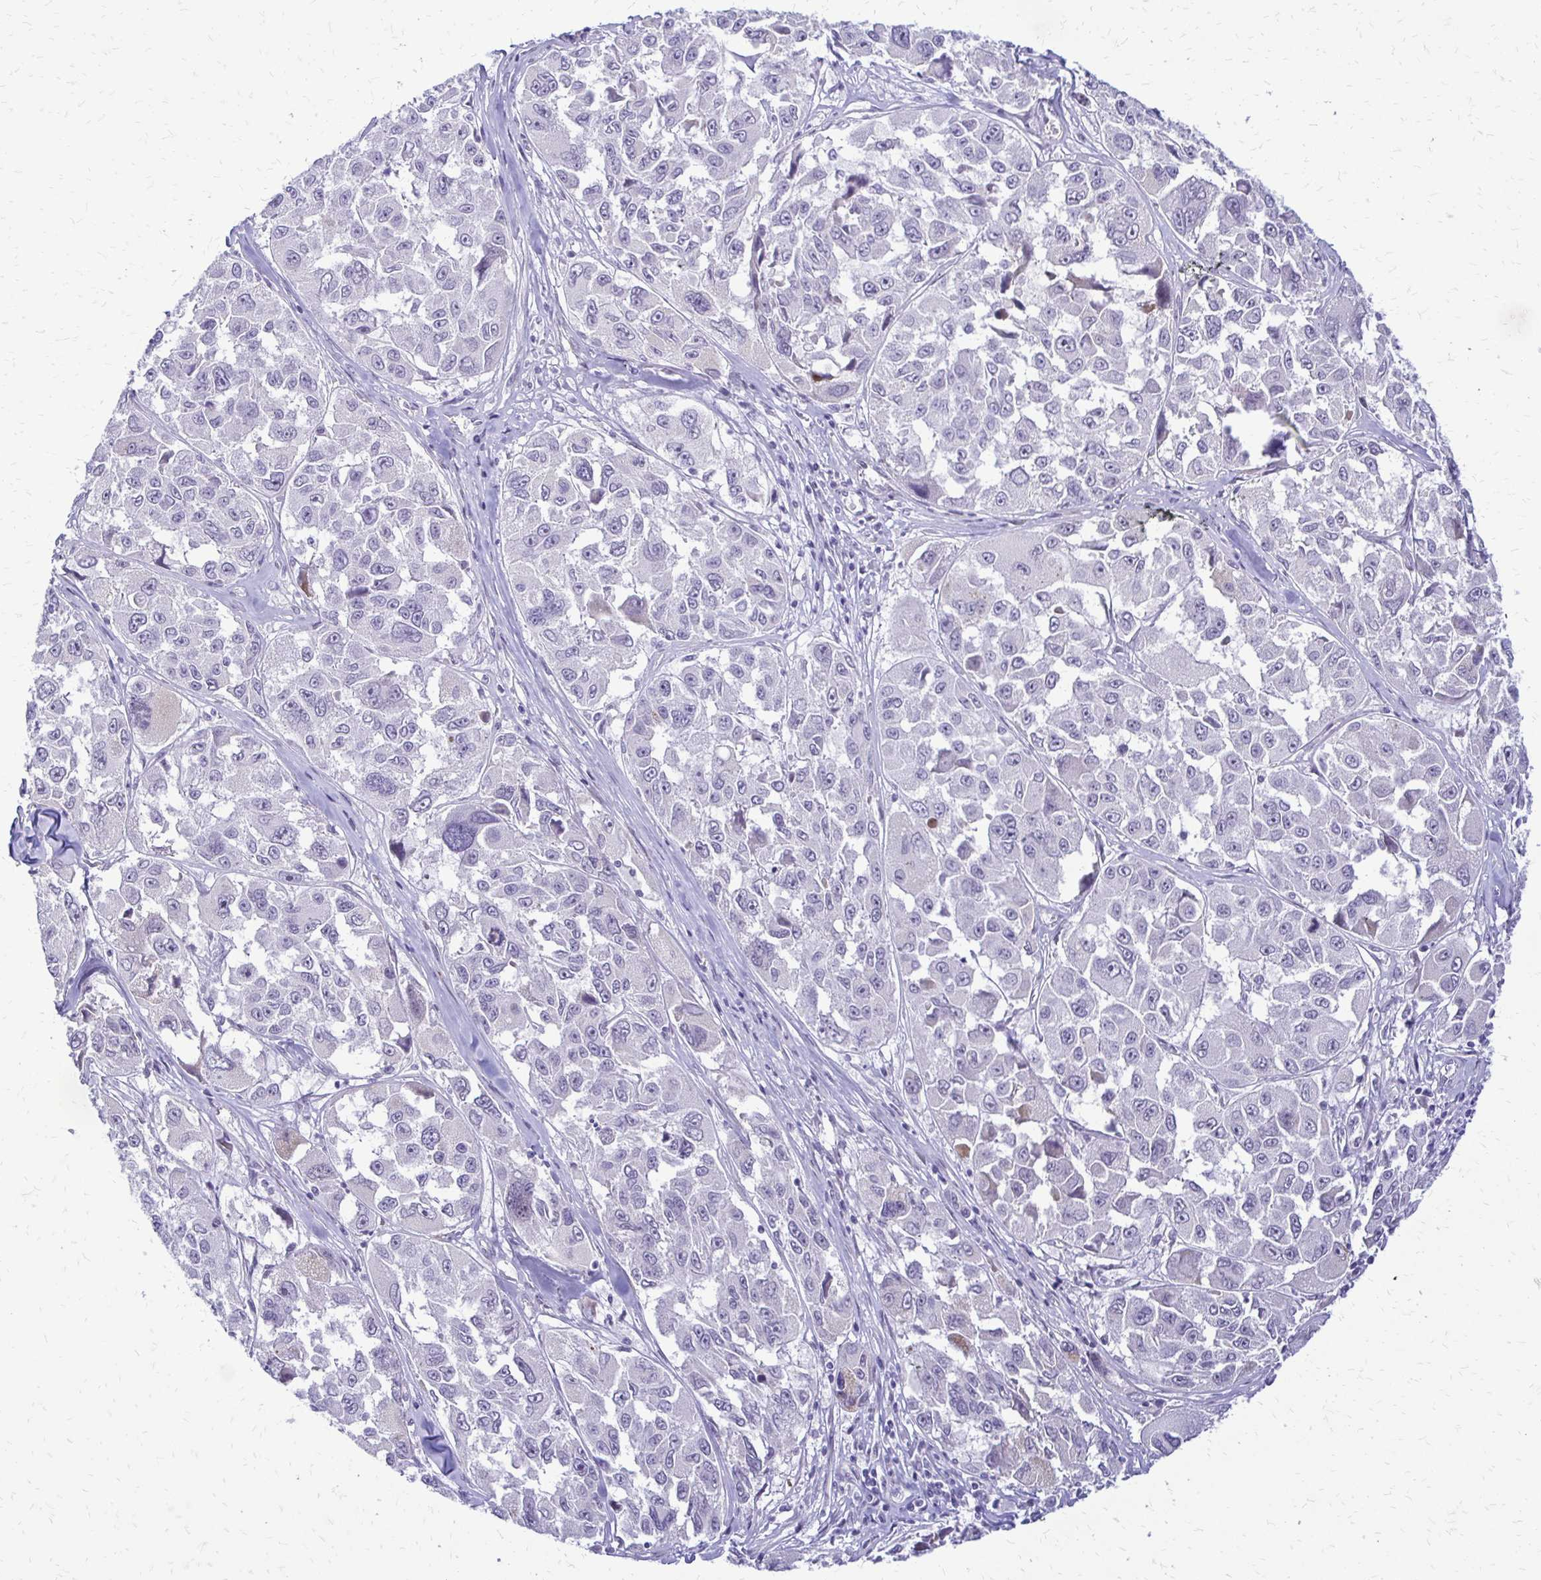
{"staining": {"intensity": "negative", "quantity": "none", "location": "none"}, "tissue": "melanoma", "cell_type": "Tumor cells", "image_type": "cancer", "snomed": [{"axis": "morphology", "description": "Malignant melanoma, NOS"}, {"axis": "topography", "description": "Skin"}], "caption": "This is an IHC histopathology image of human melanoma. There is no expression in tumor cells.", "gene": "EPYC", "patient": {"sex": "female", "age": 66}}